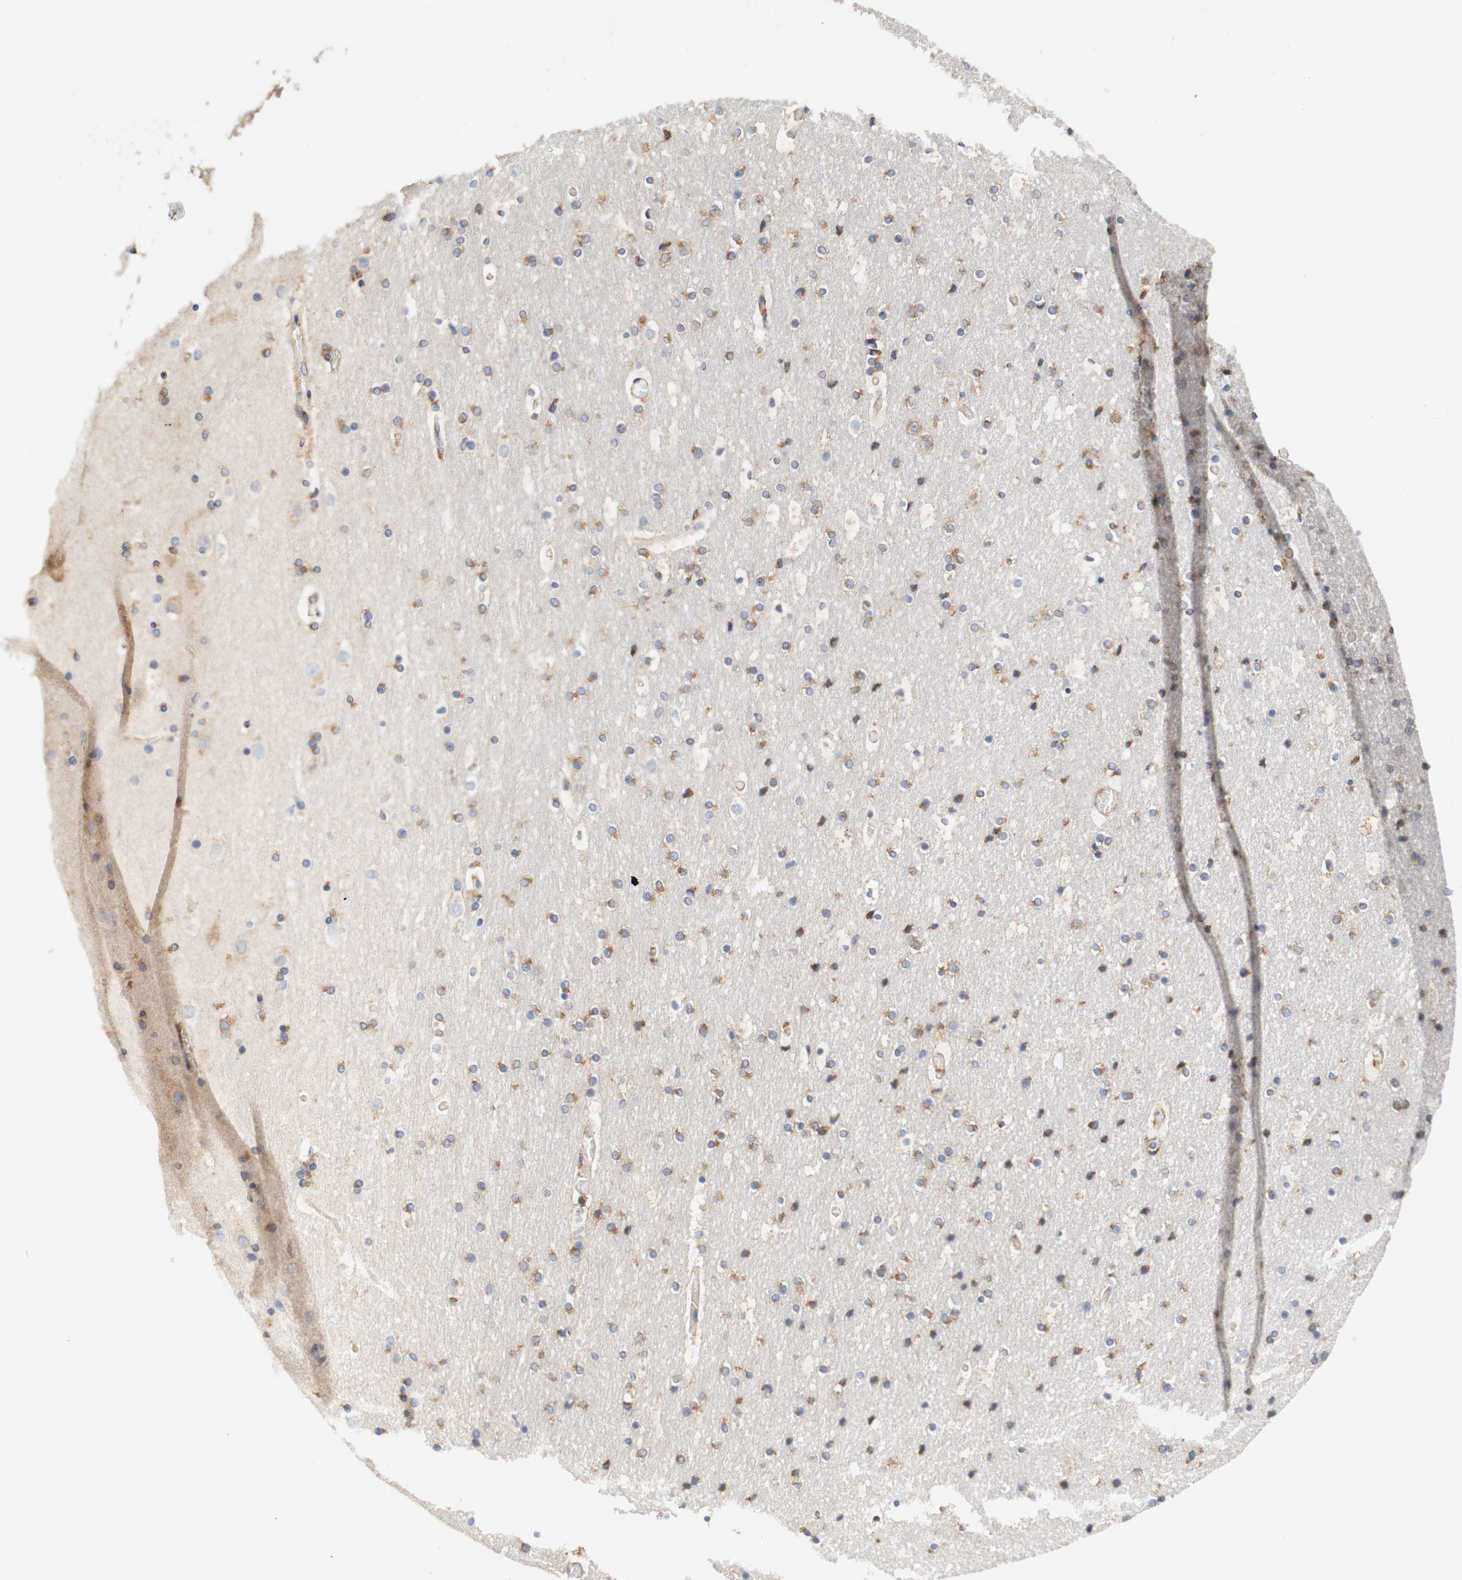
{"staining": {"intensity": "weak", "quantity": ">75%", "location": "cytoplasmic/membranous"}, "tissue": "cerebral cortex", "cell_type": "Endothelial cells", "image_type": "normal", "snomed": [{"axis": "morphology", "description": "Normal tissue, NOS"}, {"axis": "topography", "description": "Cerebral cortex"}], "caption": "Immunohistochemistry staining of normal cerebral cortex, which exhibits low levels of weak cytoplasmic/membranous expression in approximately >75% of endothelial cells indicating weak cytoplasmic/membranous protein positivity. The staining was performed using DAB (3,3'-diaminobenzidine) (brown) for protein detection and nuclei were counterstained in hematoxylin (blue).", "gene": "EIF2AK4", "patient": {"sex": "male", "age": 57}}